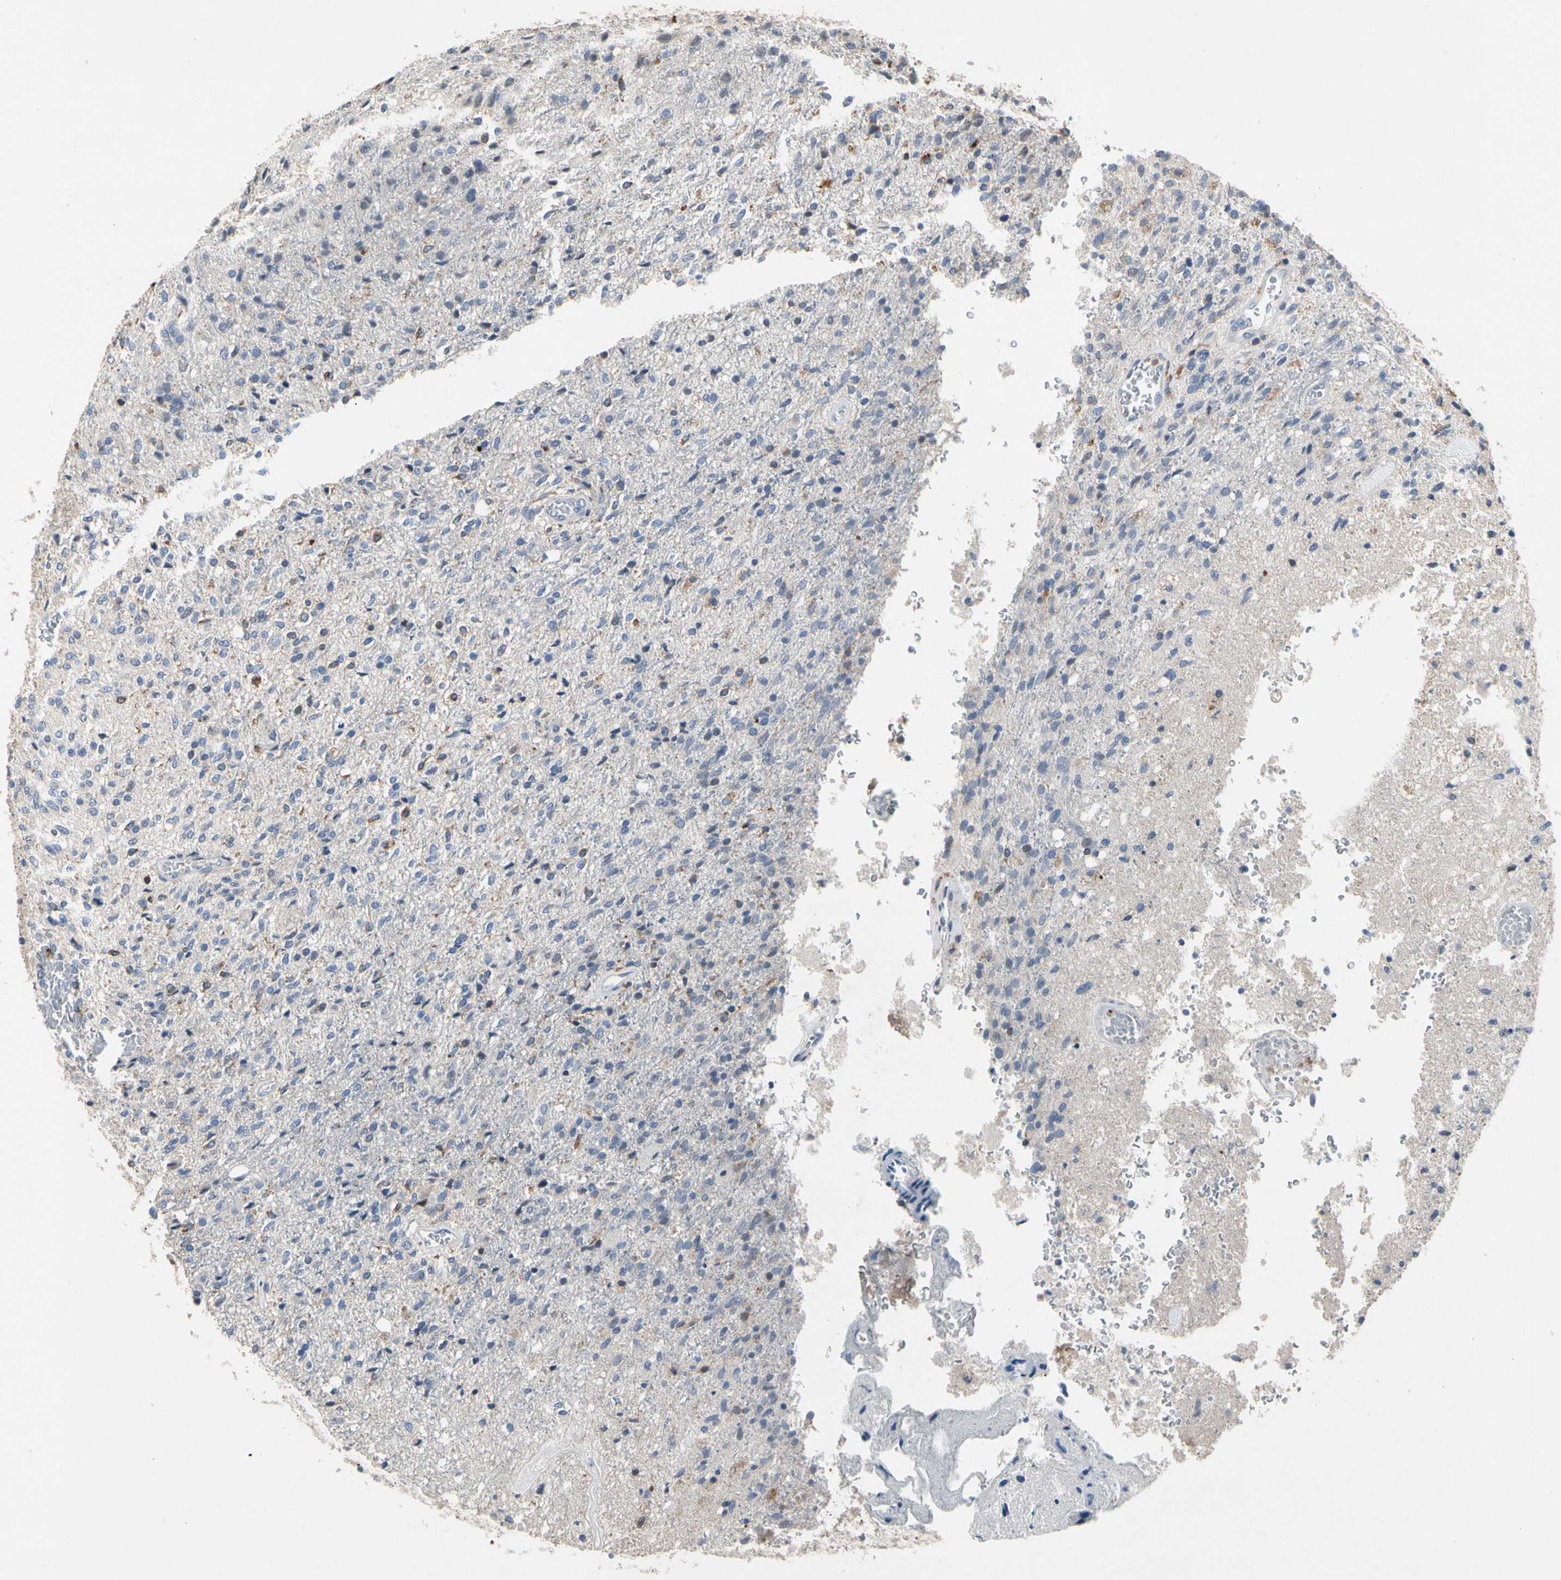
{"staining": {"intensity": "negative", "quantity": "none", "location": "none"}, "tissue": "glioma", "cell_type": "Tumor cells", "image_type": "cancer", "snomed": [{"axis": "morphology", "description": "Normal tissue, NOS"}, {"axis": "morphology", "description": "Glioma, malignant, High grade"}, {"axis": "topography", "description": "Cerebral cortex"}], "caption": "Immunohistochemical staining of human malignant high-grade glioma reveals no significant expression in tumor cells.", "gene": "ADA2", "patient": {"sex": "male", "age": 77}}